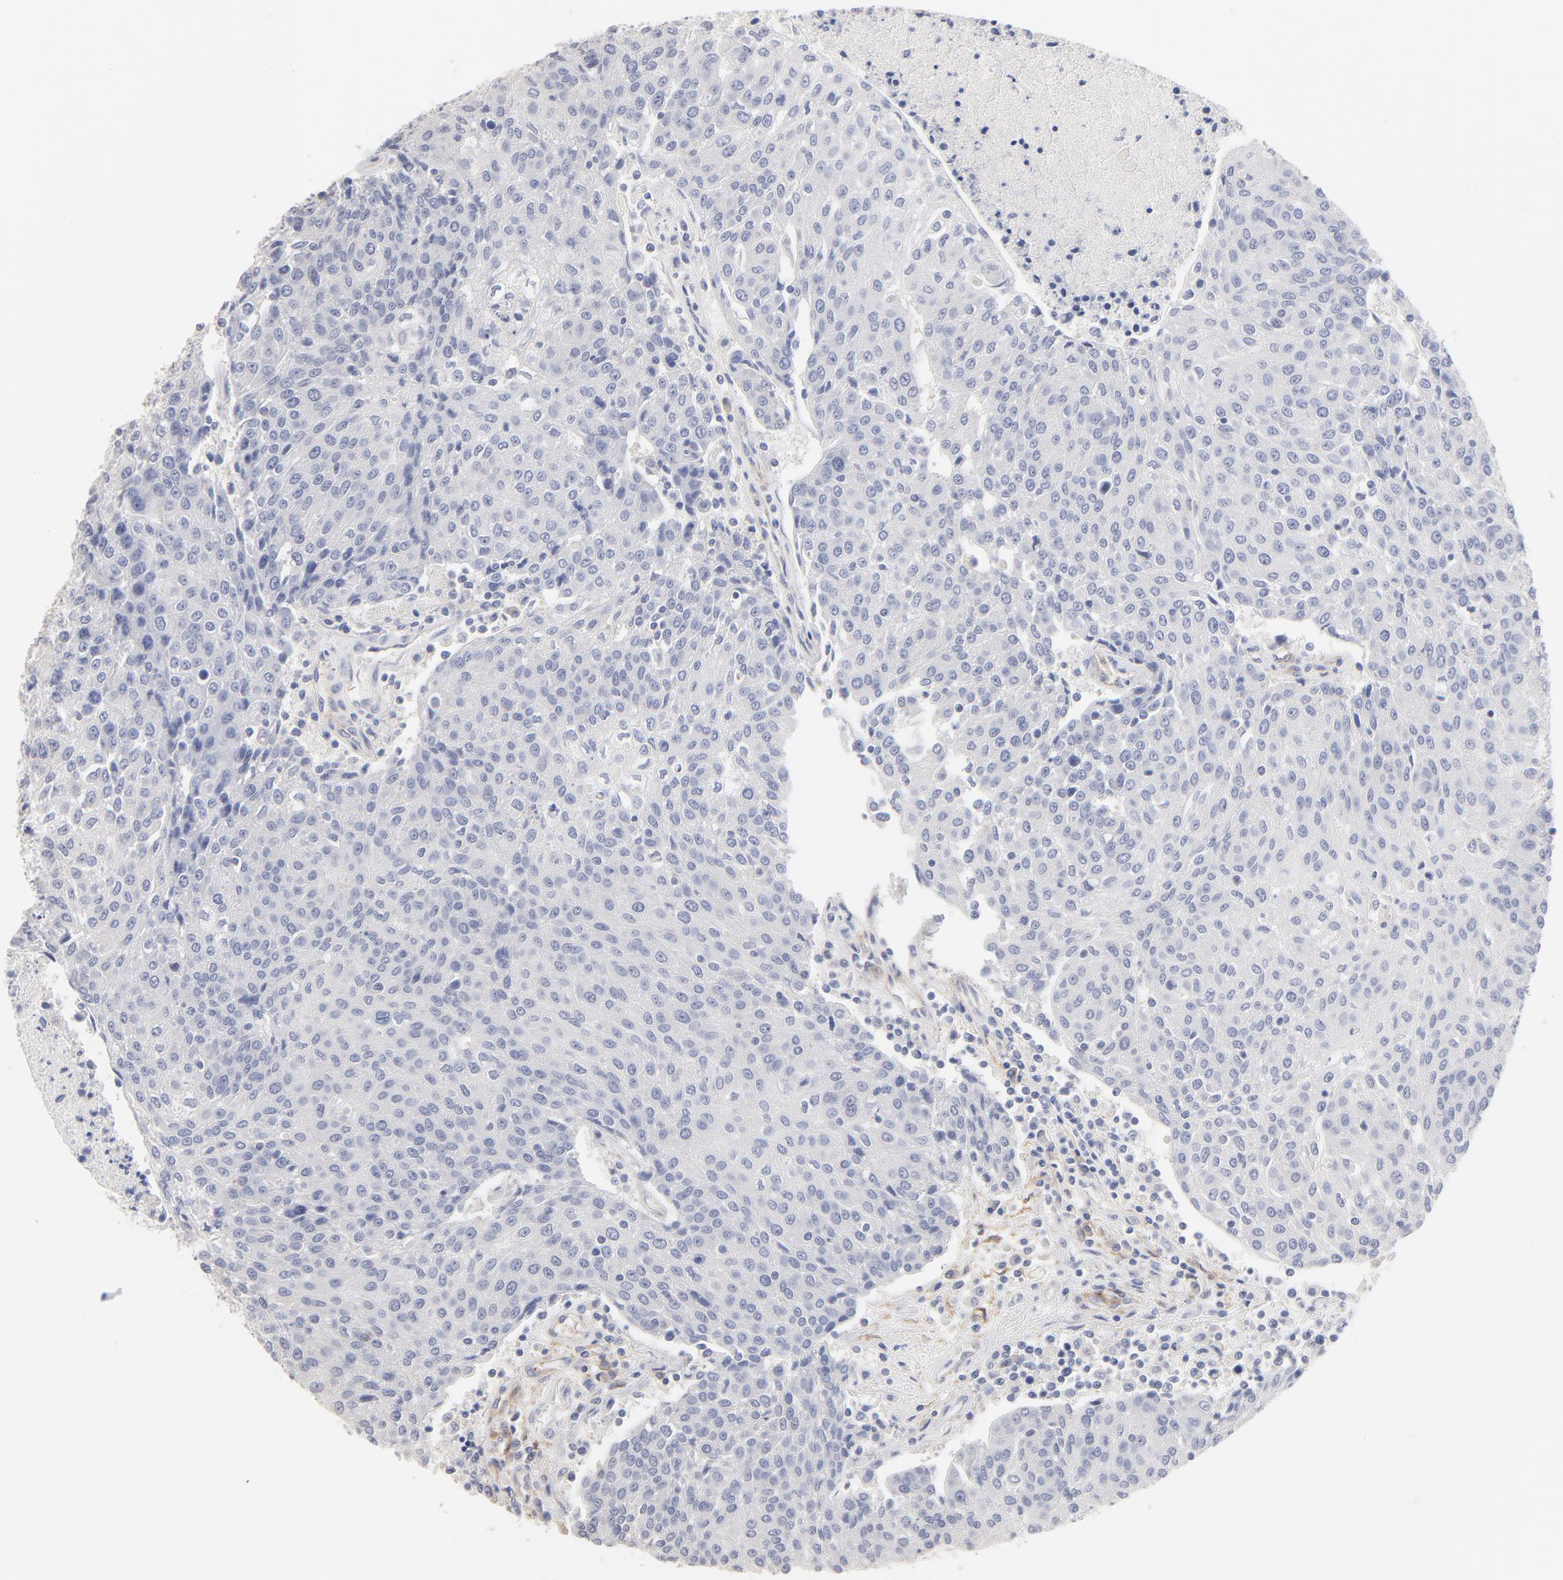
{"staining": {"intensity": "negative", "quantity": "none", "location": "none"}, "tissue": "urothelial cancer", "cell_type": "Tumor cells", "image_type": "cancer", "snomed": [{"axis": "morphology", "description": "Urothelial carcinoma, High grade"}, {"axis": "topography", "description": "Urinary bladder"}], "caption": "This image is of urothelial cancer stained with immunohistochemistry to label a protein in brown with the nuclei are counter-stained blue. There is no expression in tumor cells. (Stains: DAB (3,3'-diaminobenzidine) immunohistochemistry (IHC) with hematoxylin counter stain, Microscopy: brightfield microscopy at high magnification).", "gene": "ITGA8", "patient": {"sex": "female", "age": 85}}